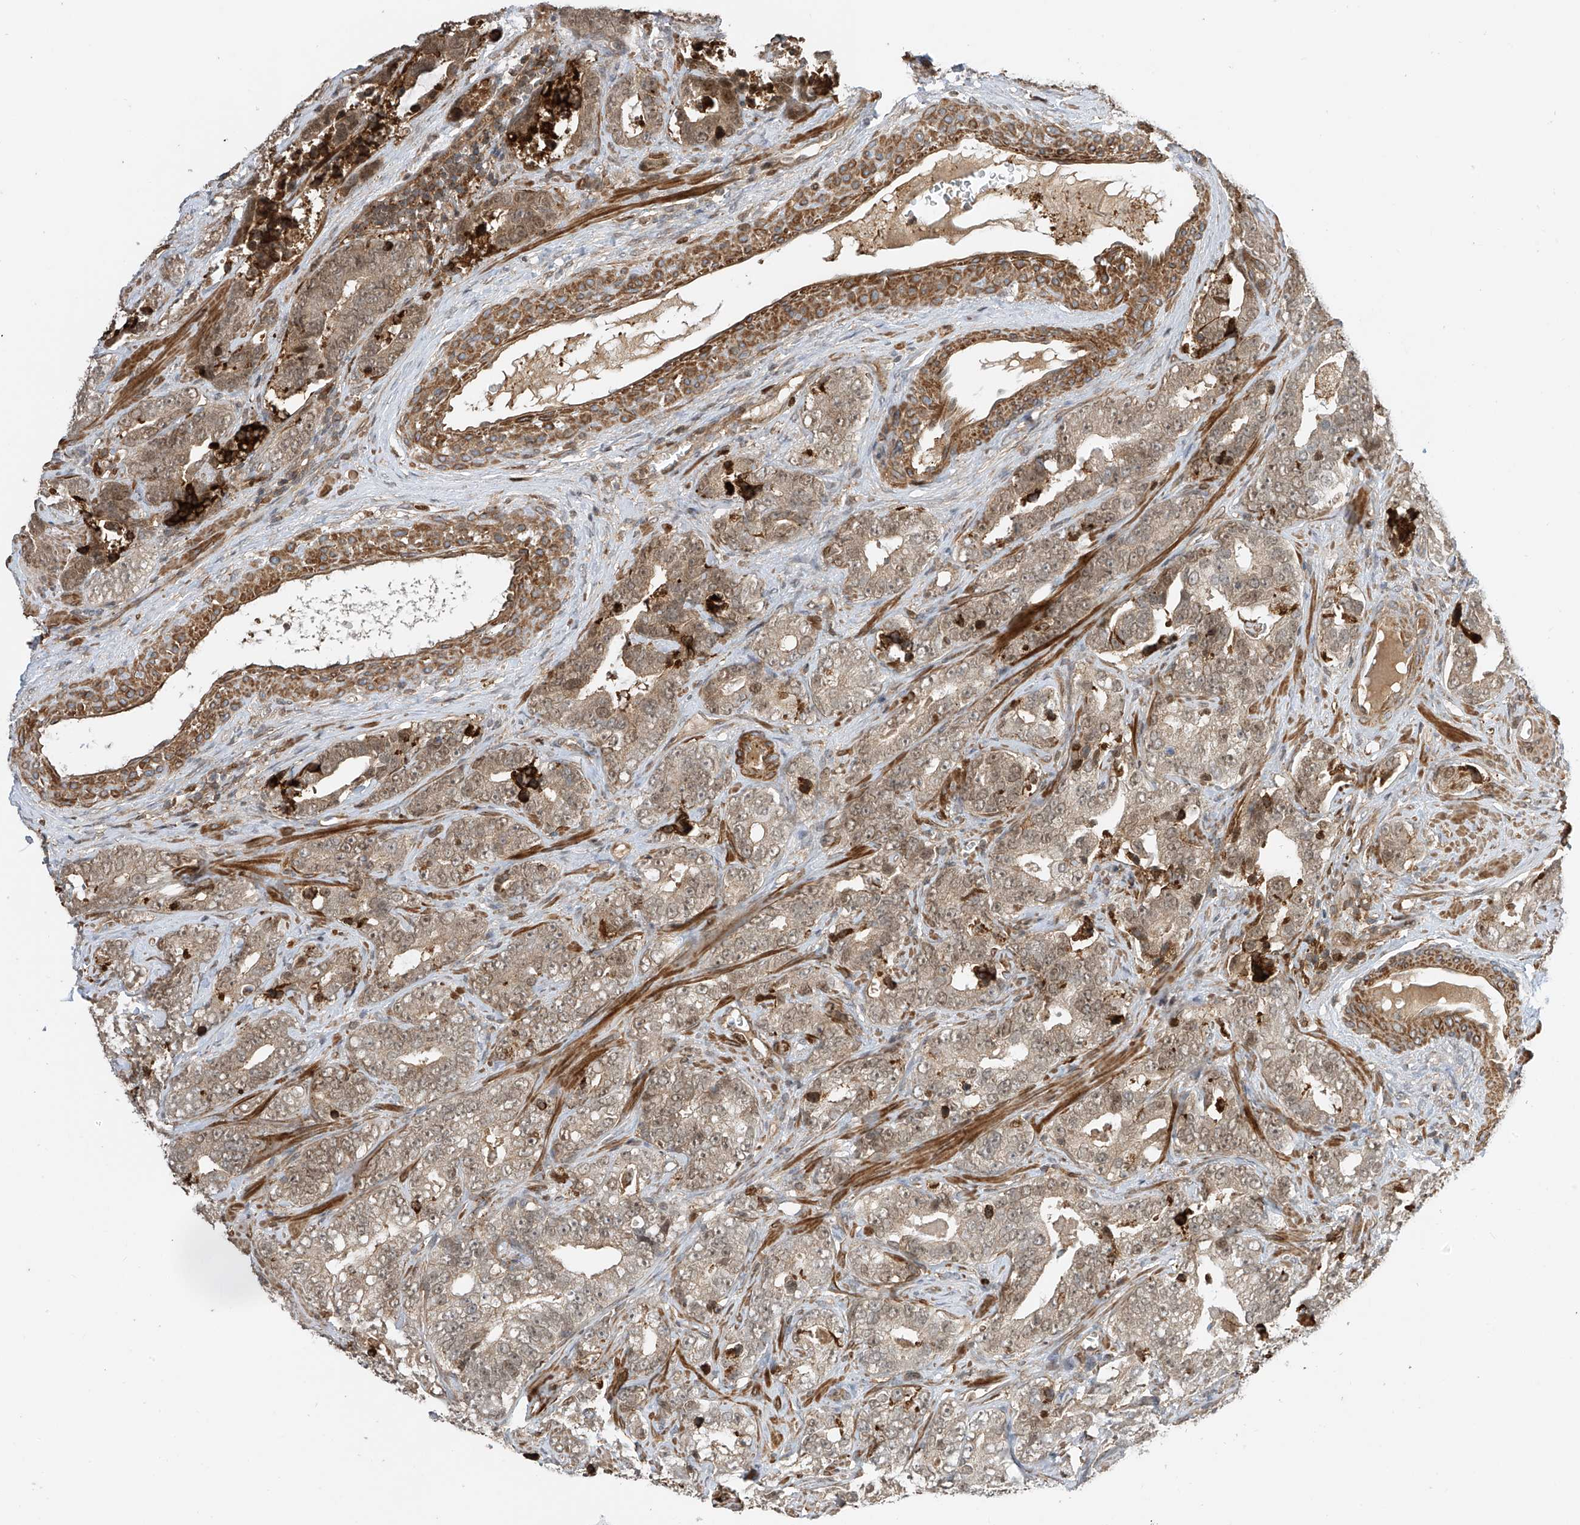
{"staining": {"intensity": "weak", "quantity": "25%-75%", "location": "cytoplasmic/membranous"}, "tissue": "prostate cancer", "cell_type": "Tumor cells", "image_type": "cancer", "snomed": [{"axis": "morphology", "description": "Adenocarcinoma, High grade"}, {"axis": "topography", "description": "Prostate"}], "caption": "Human high-grade adenocarcinoma (prostate) stained with a brown dye exhibits weak cytoplasmic/membranous positive positivity in about 25%-75% of tumor cells.", "gene": "ATAD2B", "patient": {"sex": "male", "age": 62}}